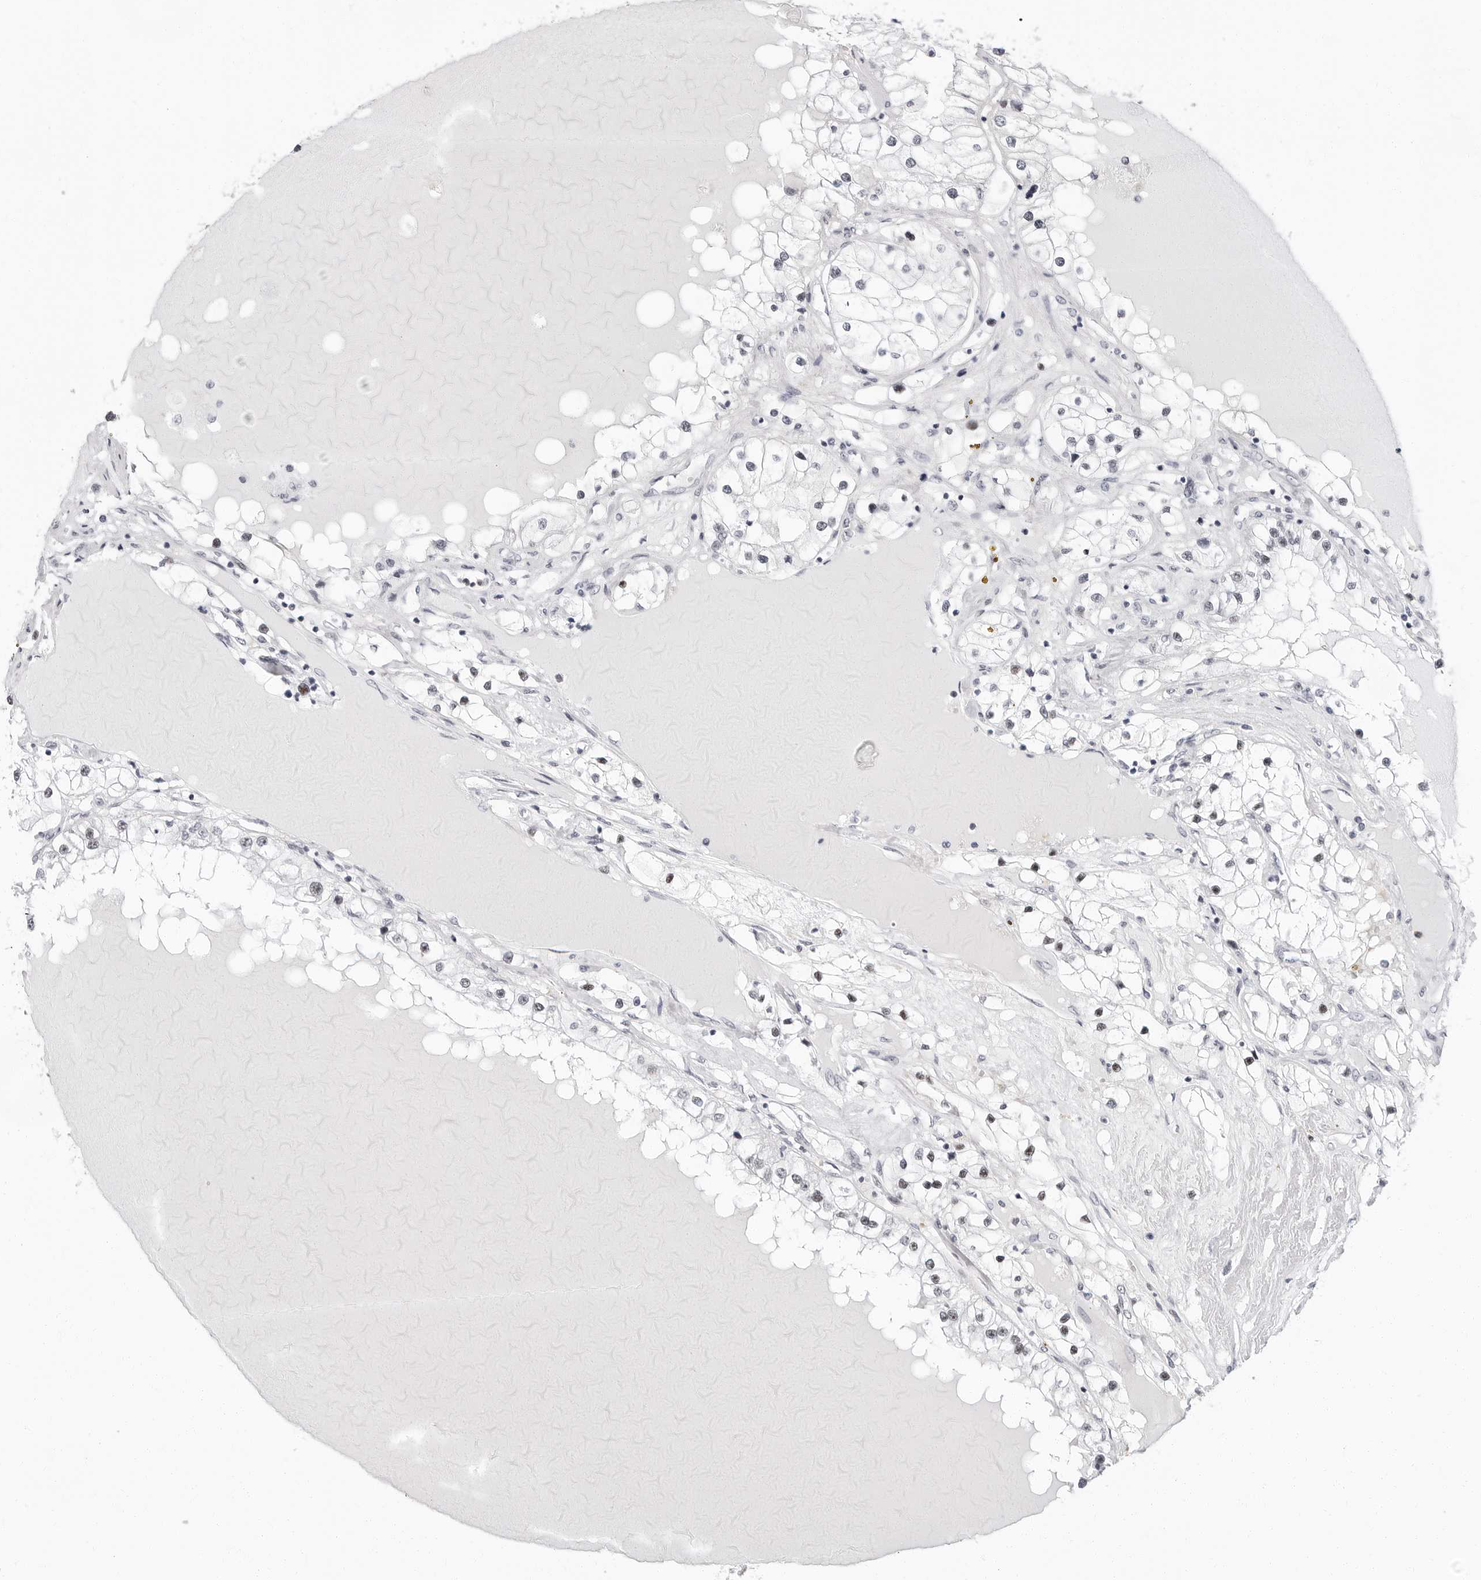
{"staining": {"intensity": "negative", "quantity": "none", "location": "none"}, "tissue": "renal cancer", "cell_type": "Tumor cells", "image_type": "cancer", "snomed": [{"axis": "morphology", "description": "Adenocarcinoma, NOS"}, {"axis": "topography", "description": "Kidney"}], "caption": "DAB (3,3'-diaminobenzidine) immunohistochemical staining of human renal cancer (adenocarcinoma) reveals no significant expression in tumor cells.", "gene": "VEZF1", "patient": {"sex": "male", "age": 68}}